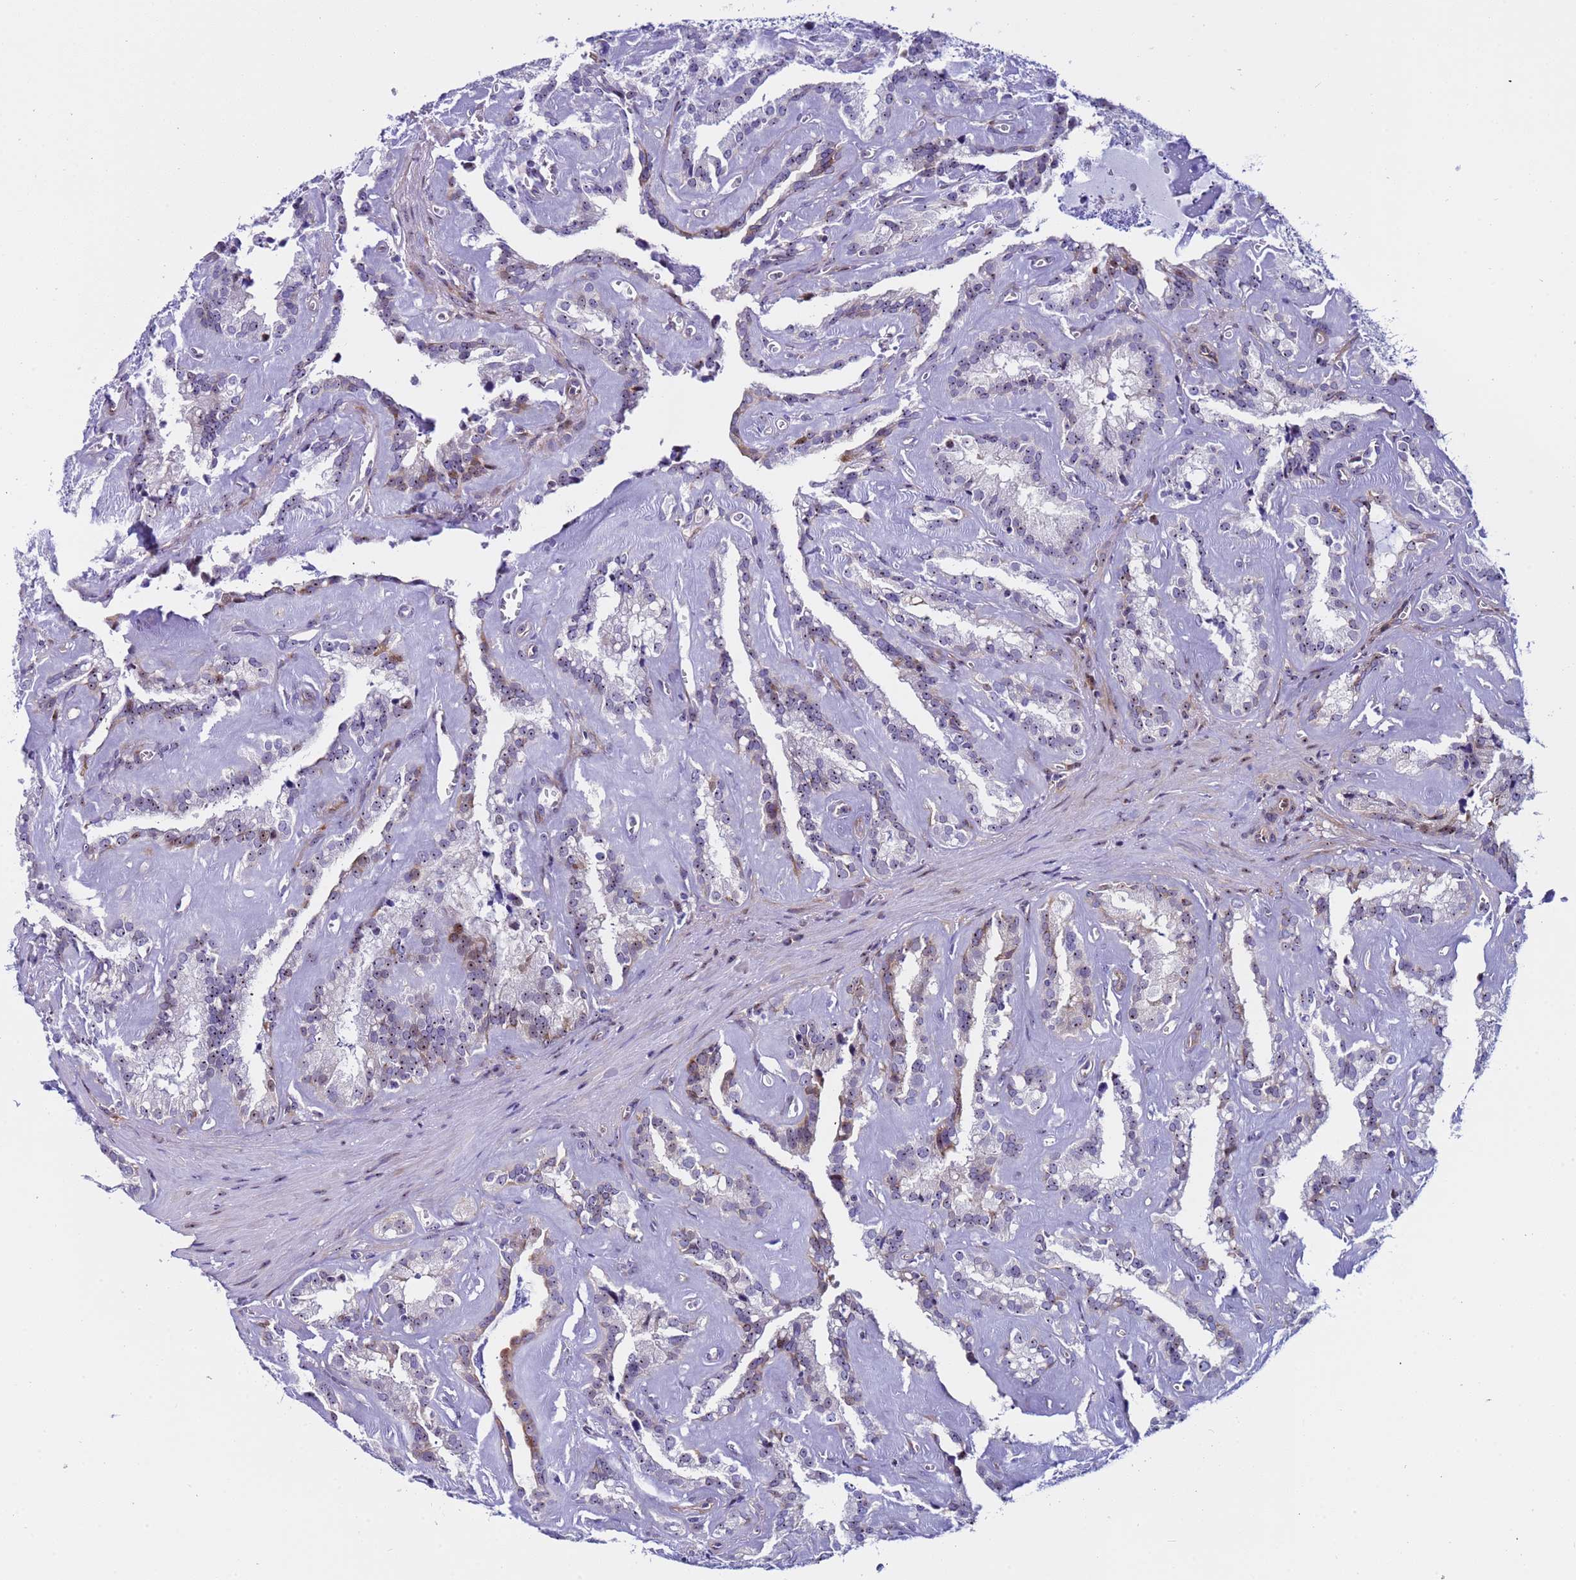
{"staining": {"intensity": "weak", "quantity": "<25%", "location": "nuclear"}, "tissue": "seminal vesicle", "cell_type": "Glandular cells", "image_type": "normal", "snomed": [{"axis": "morphology", "description": "Normal tissue, NOS"}, {"axis": "topography", "description": "Prostate"}, {"axis": "topography", "description": "Seminal veicle"}], "caption": "Immunohistochemistry (IHC) micrograph of unremarkable human seminal vesicle stained for a protein (brown), which displays no staining in glandular cells. (DAB (3,3'-diaminobenzidine) immunohistochemistry with hematoxylin counter stain).", "gene": "POP5", "patient": {"sex": "male", "age": 59}}